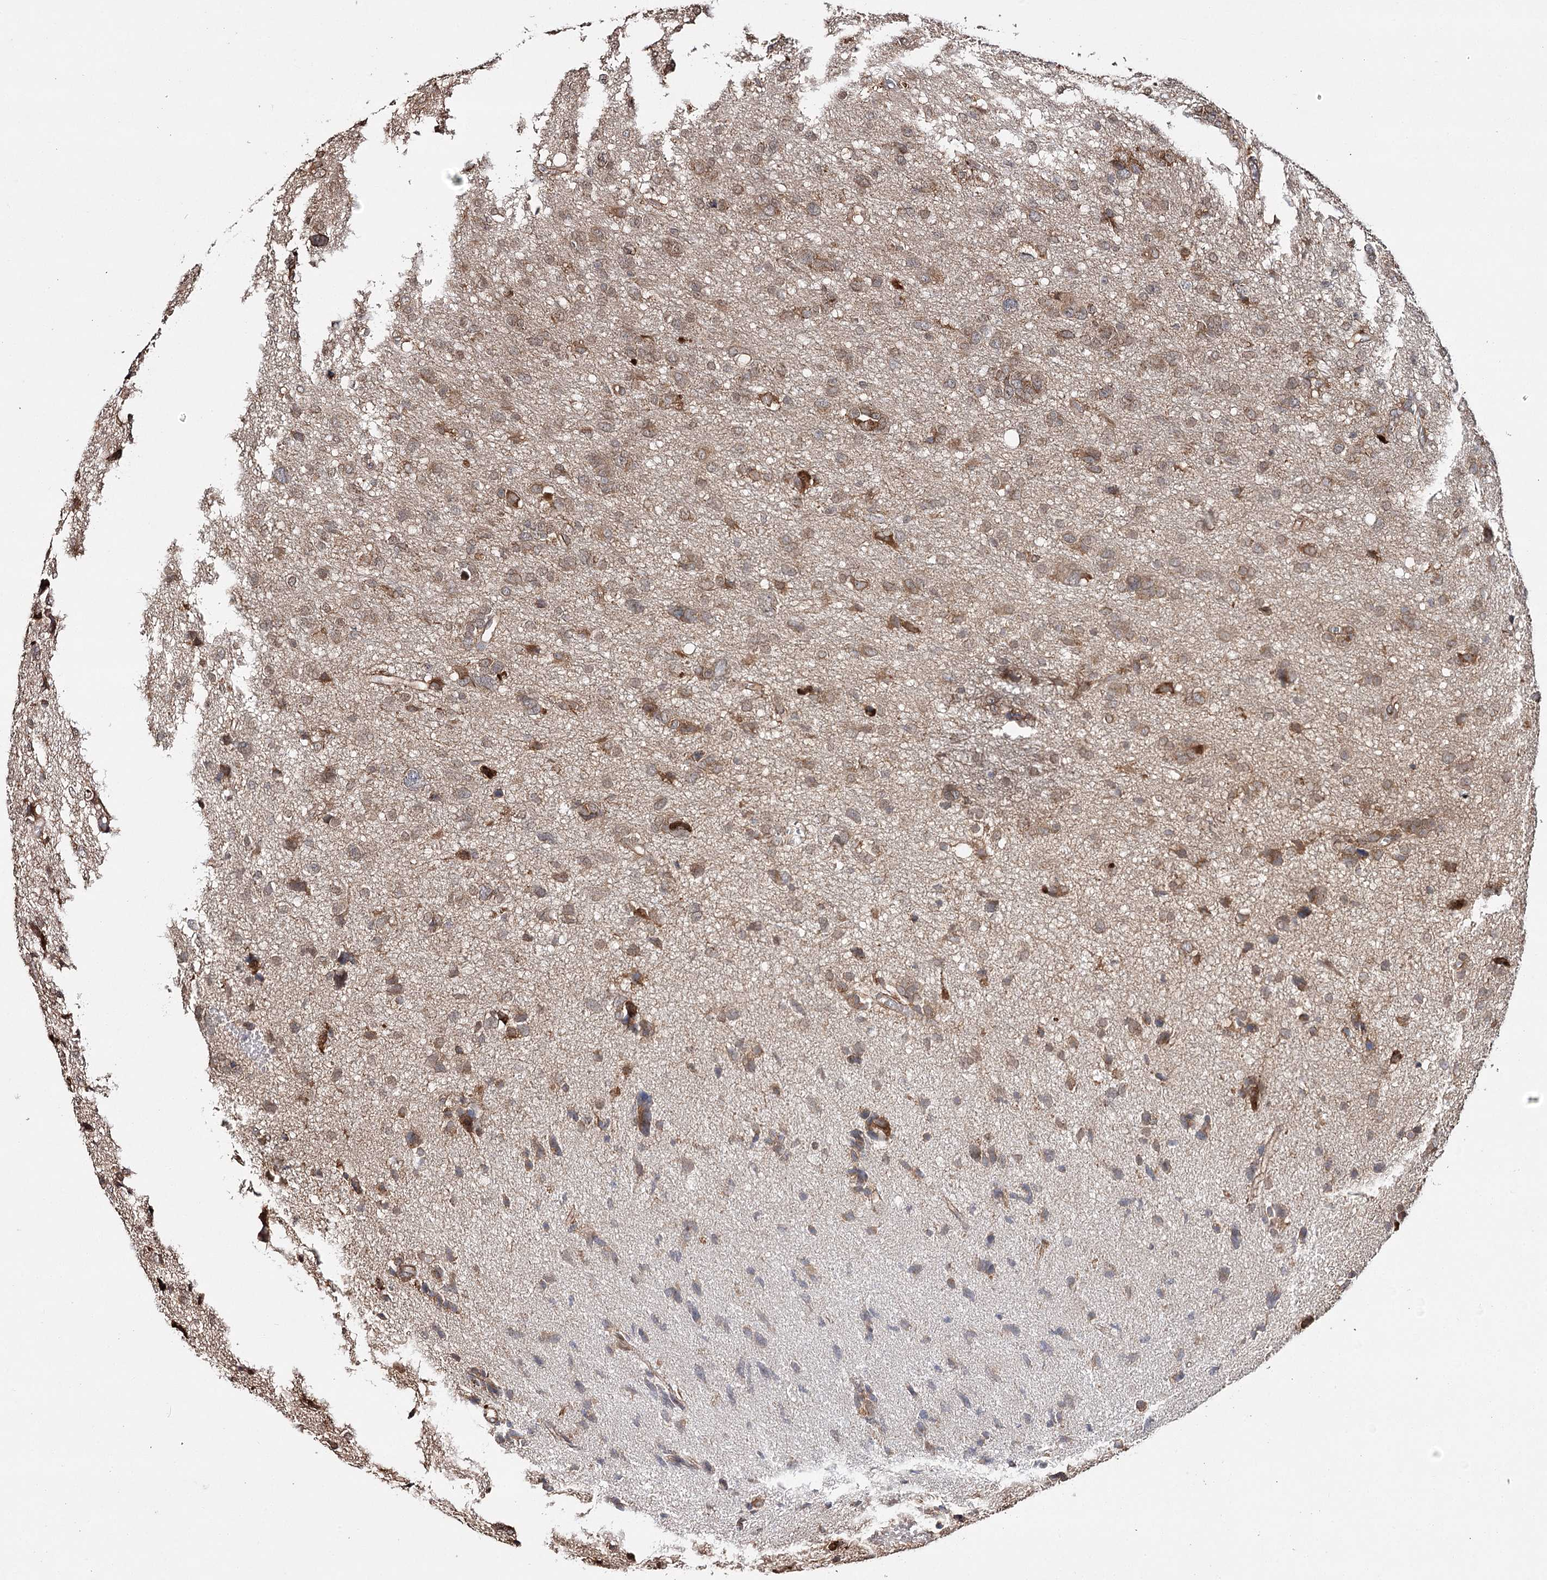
{"staining": {"intensity": "moderate", "quantity": ">75%", "location": "cytoplasmic/membranous"}, "tissue": "glioma", "cell_type": "Tumor cells", "image_type": "cancer", "snomed": [{"axis": "morphology", "description": "Glioma, malignant, High grade"}, {"axis": "topography", "description": "Brain"}], "caption": "Immunohistochemistry (IHC) image of neoplastic tissue: glioma stained using immunohistochemistry (IHC) reveals medium levels of moderate protein expression localized specifically in the cytoplasmic/membranous of tumor cells, appearing as a cytoplasmic/membranous brown color.", "gene": "DNAJB14", "patient": {"sex": "female", "age": 59}}